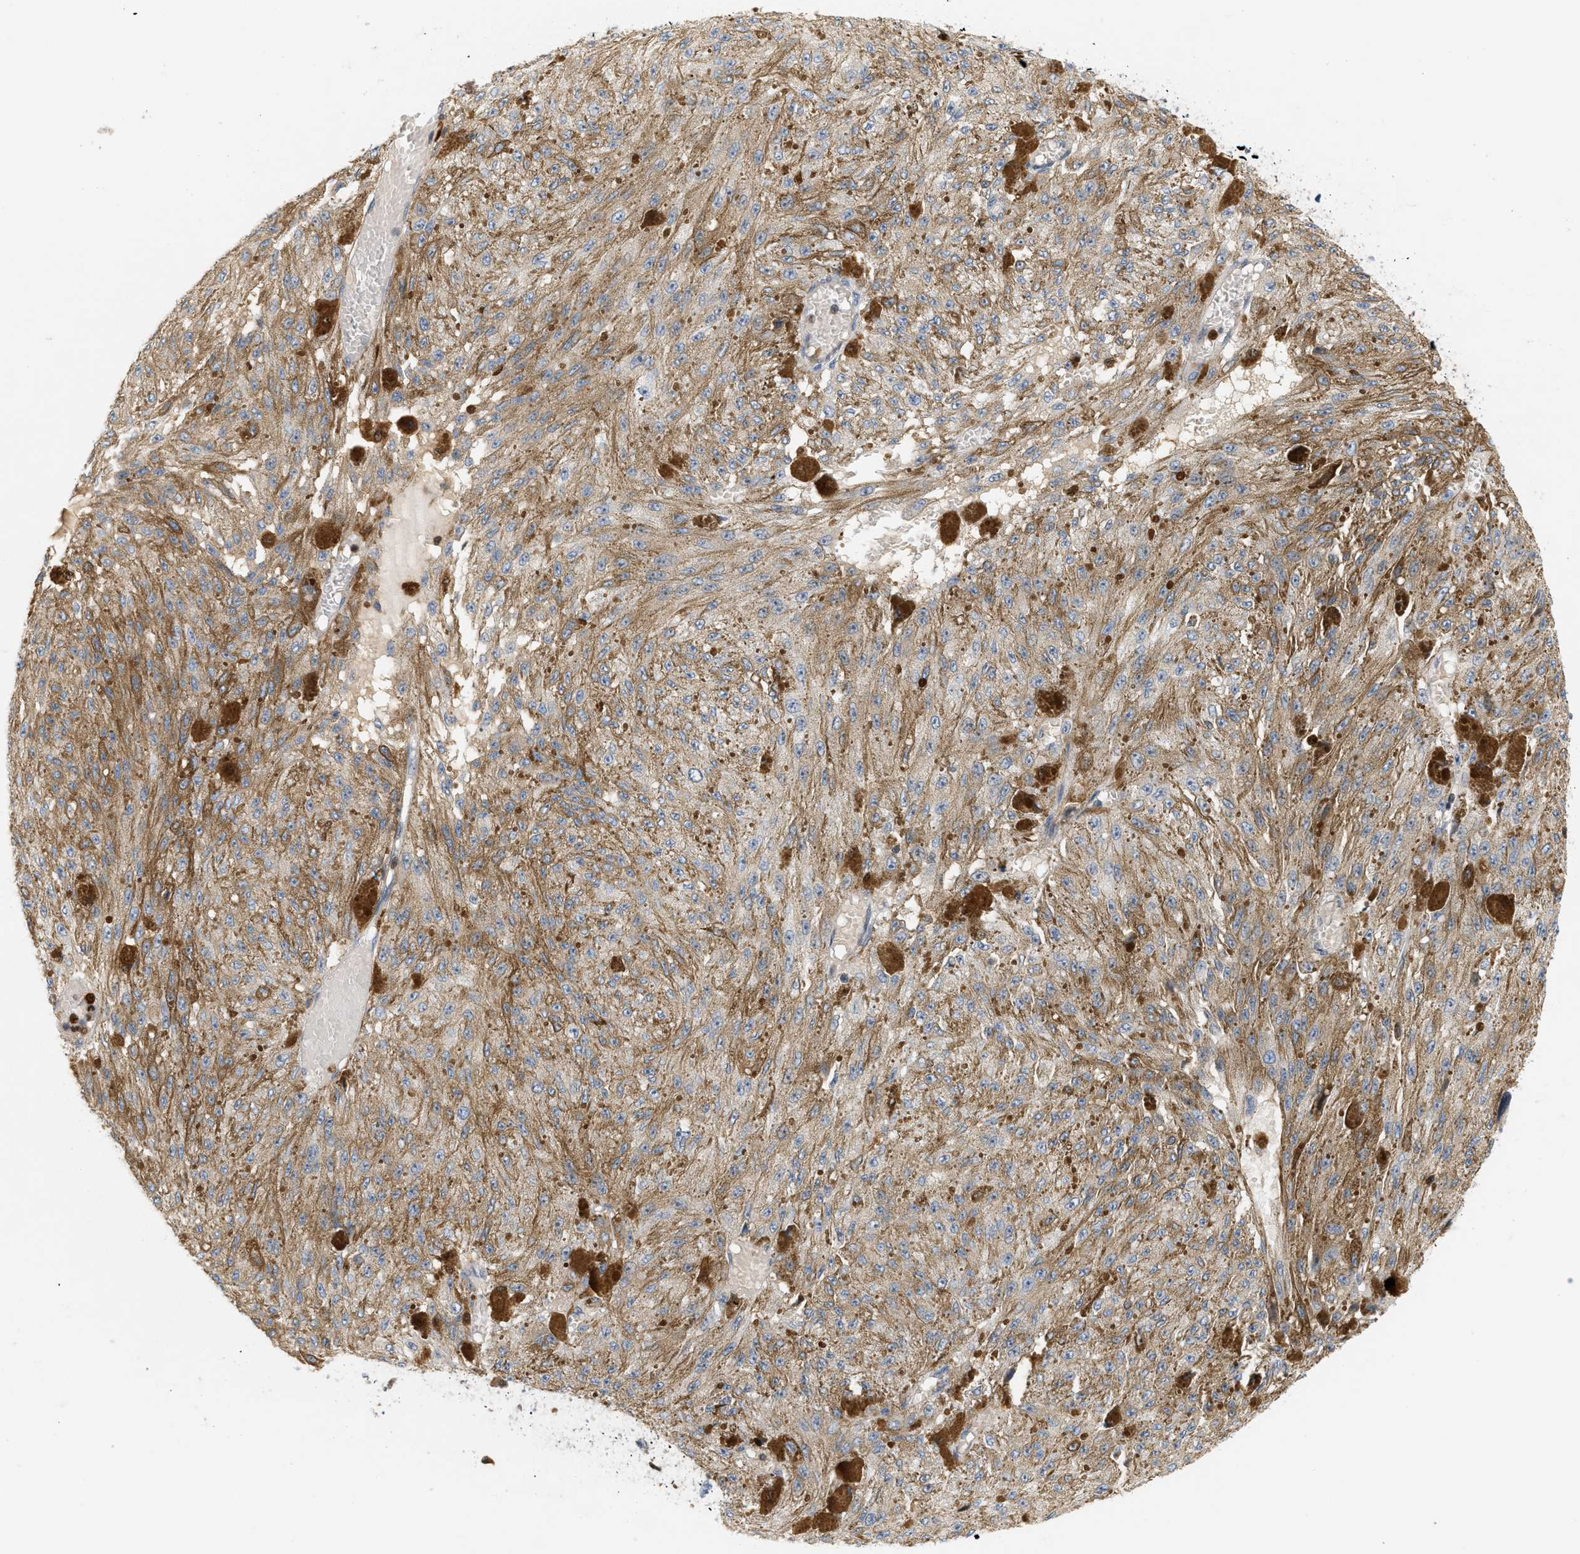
{"staining": {"intensity": "weak", "quantity": ">75%", "location": "cytoplasmic/membranous"}, "tissue": "melanoma", "cell_type": "Tumor cells", "image_type": "cancer", "snomed": [{"axis": "morphology", "description": "Malignant melanoma, NOS"}, {"axis": "topography", "description": "Other"}], "caption": "Protein staining shows weak cytoplasmic/membranous staining in about >75% of tumor cells in melanoma.", "gene": "PYCARD", "patient": {"sex": "male", "age": 79}}